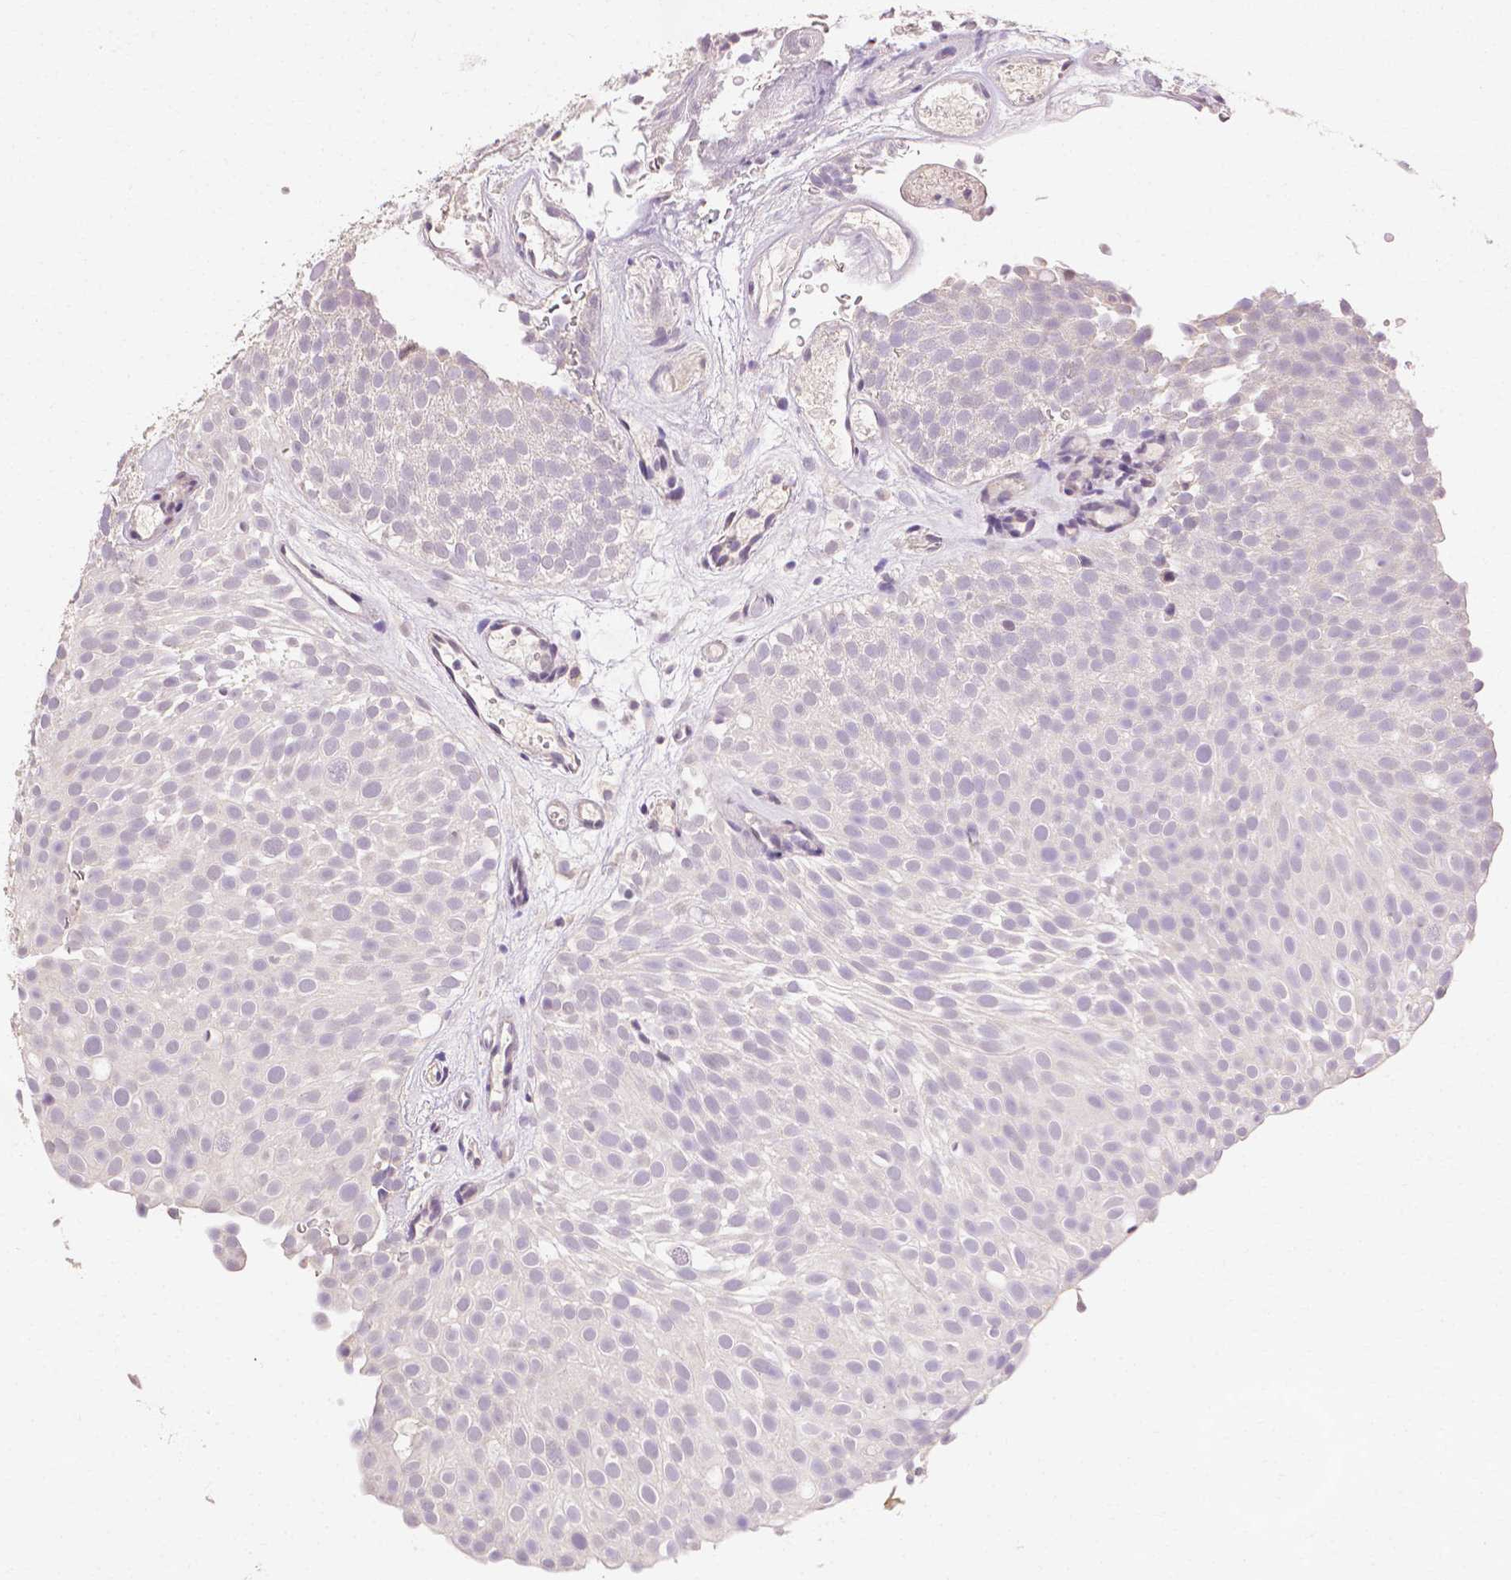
{"staining": {"intensity": "negative", "quantity": "none", "location": "none"}, "tissue": "urothelial cancer", "cell_type": "Tumor cells", "image_type": "cancer", "snomed": [{"axis": "morphology", "description": "Urothelial carcinoma, Low grade"}, {"axis": "topography", "description": "Urinary bladder"}], "caption": "Micrograph shows no significant protein expression in tumor cells of urothelial cancer.", "gene": "TGM1", "patient": {"sex": "male", "age": 78}}